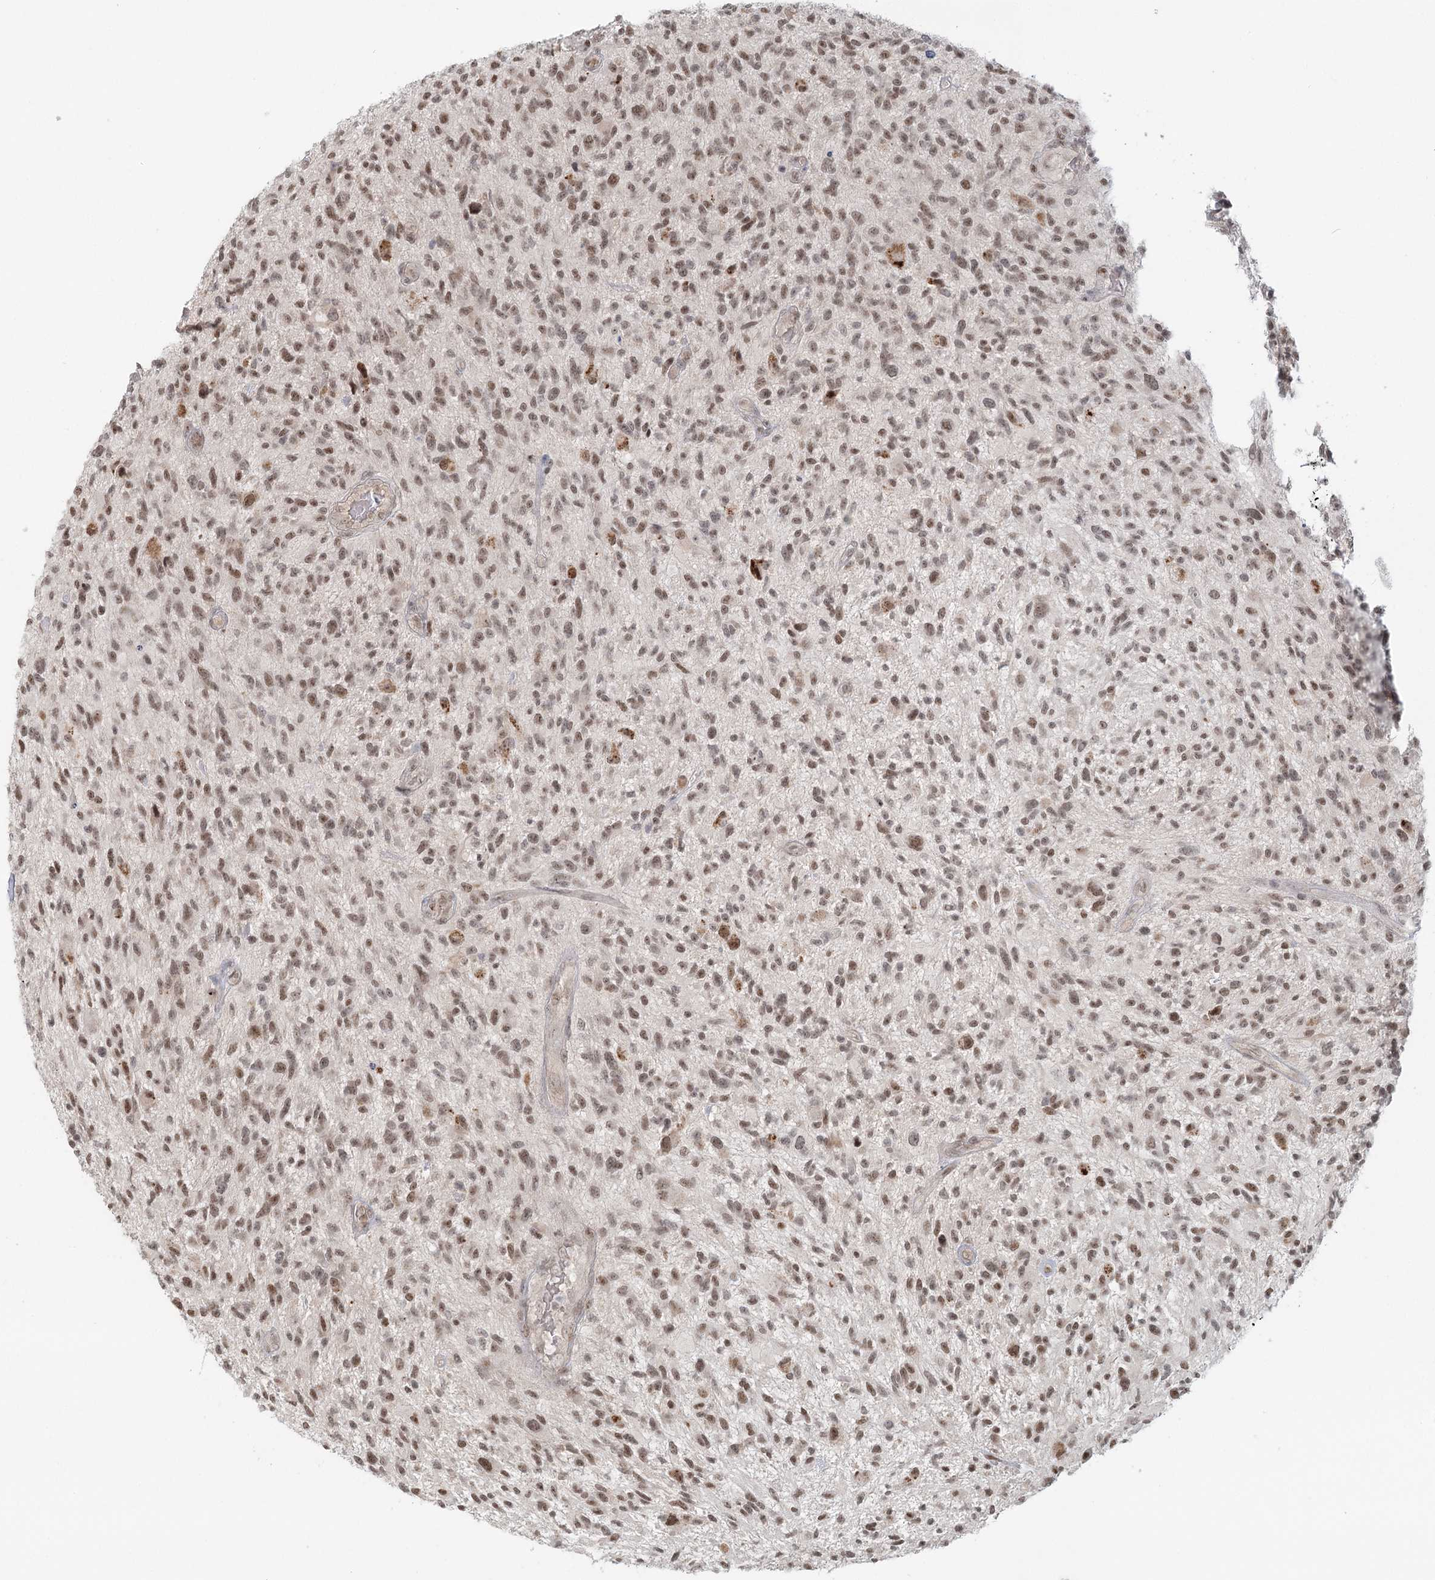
{"staining": {"intensity": "moderate", "quantity": ">75%", "location": "nuclear"}, "tissue": "glioma", "cell_type": "Tumor cells", "image_type": "cancer", "snomed": [{"axis": "morphology", "description": "Glioma, malignant, High grade"}, {"axis": "topography", "description": "Brain"}], "caption": "Immunohistochemistry photomicrograph of malignant glioma (high-grade) stained for a protein (brown), which reveals medium levels of moderate nuclear positivity in approximately >75% of tumor cells.", "gene": "R3HCC1L", "patient": {"sex": "male", "age": 47}}